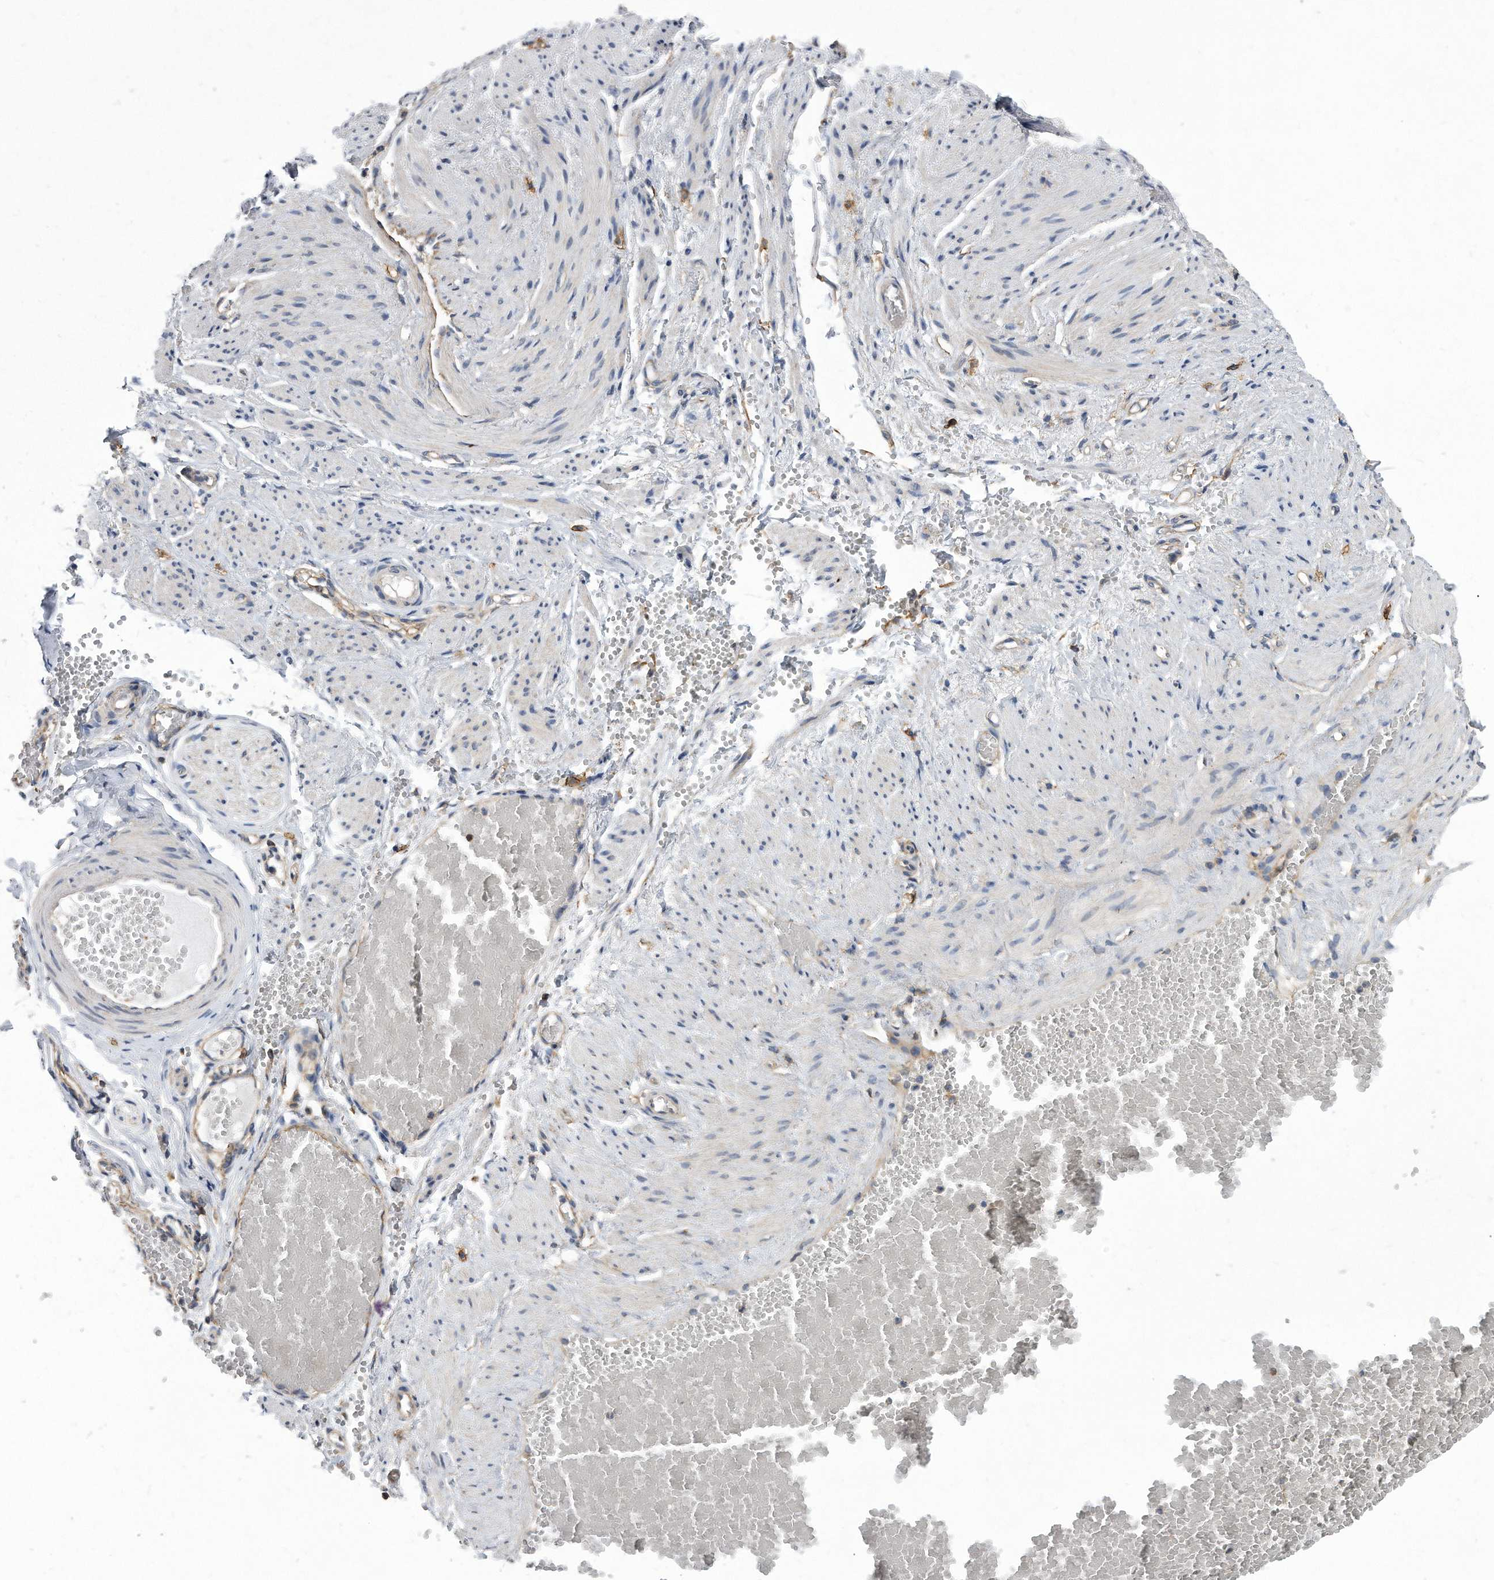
{"staining": {"intensity": "moderate", "quantity": "<25%", "location": "cytoplasmic/membranous"}, "tissue": "adipose tissue", "cell_type": "Adipocytes", "image_type": "normal", "snomed": [{"axis": "morphology", "description": "Normal tissue, NOS"}, {"axis": "topography", "description": "Smooth muscle"}, {"axis": "topography", "description": "Peripheral nerve tissue"}], "caption": "An image of adipose tissue stained for a protein reveals moderate cytoplasmic/membranous brown staining in adipocytes.", "gene": "ATG5", "patient": {"sex": "female", "age": 39}}